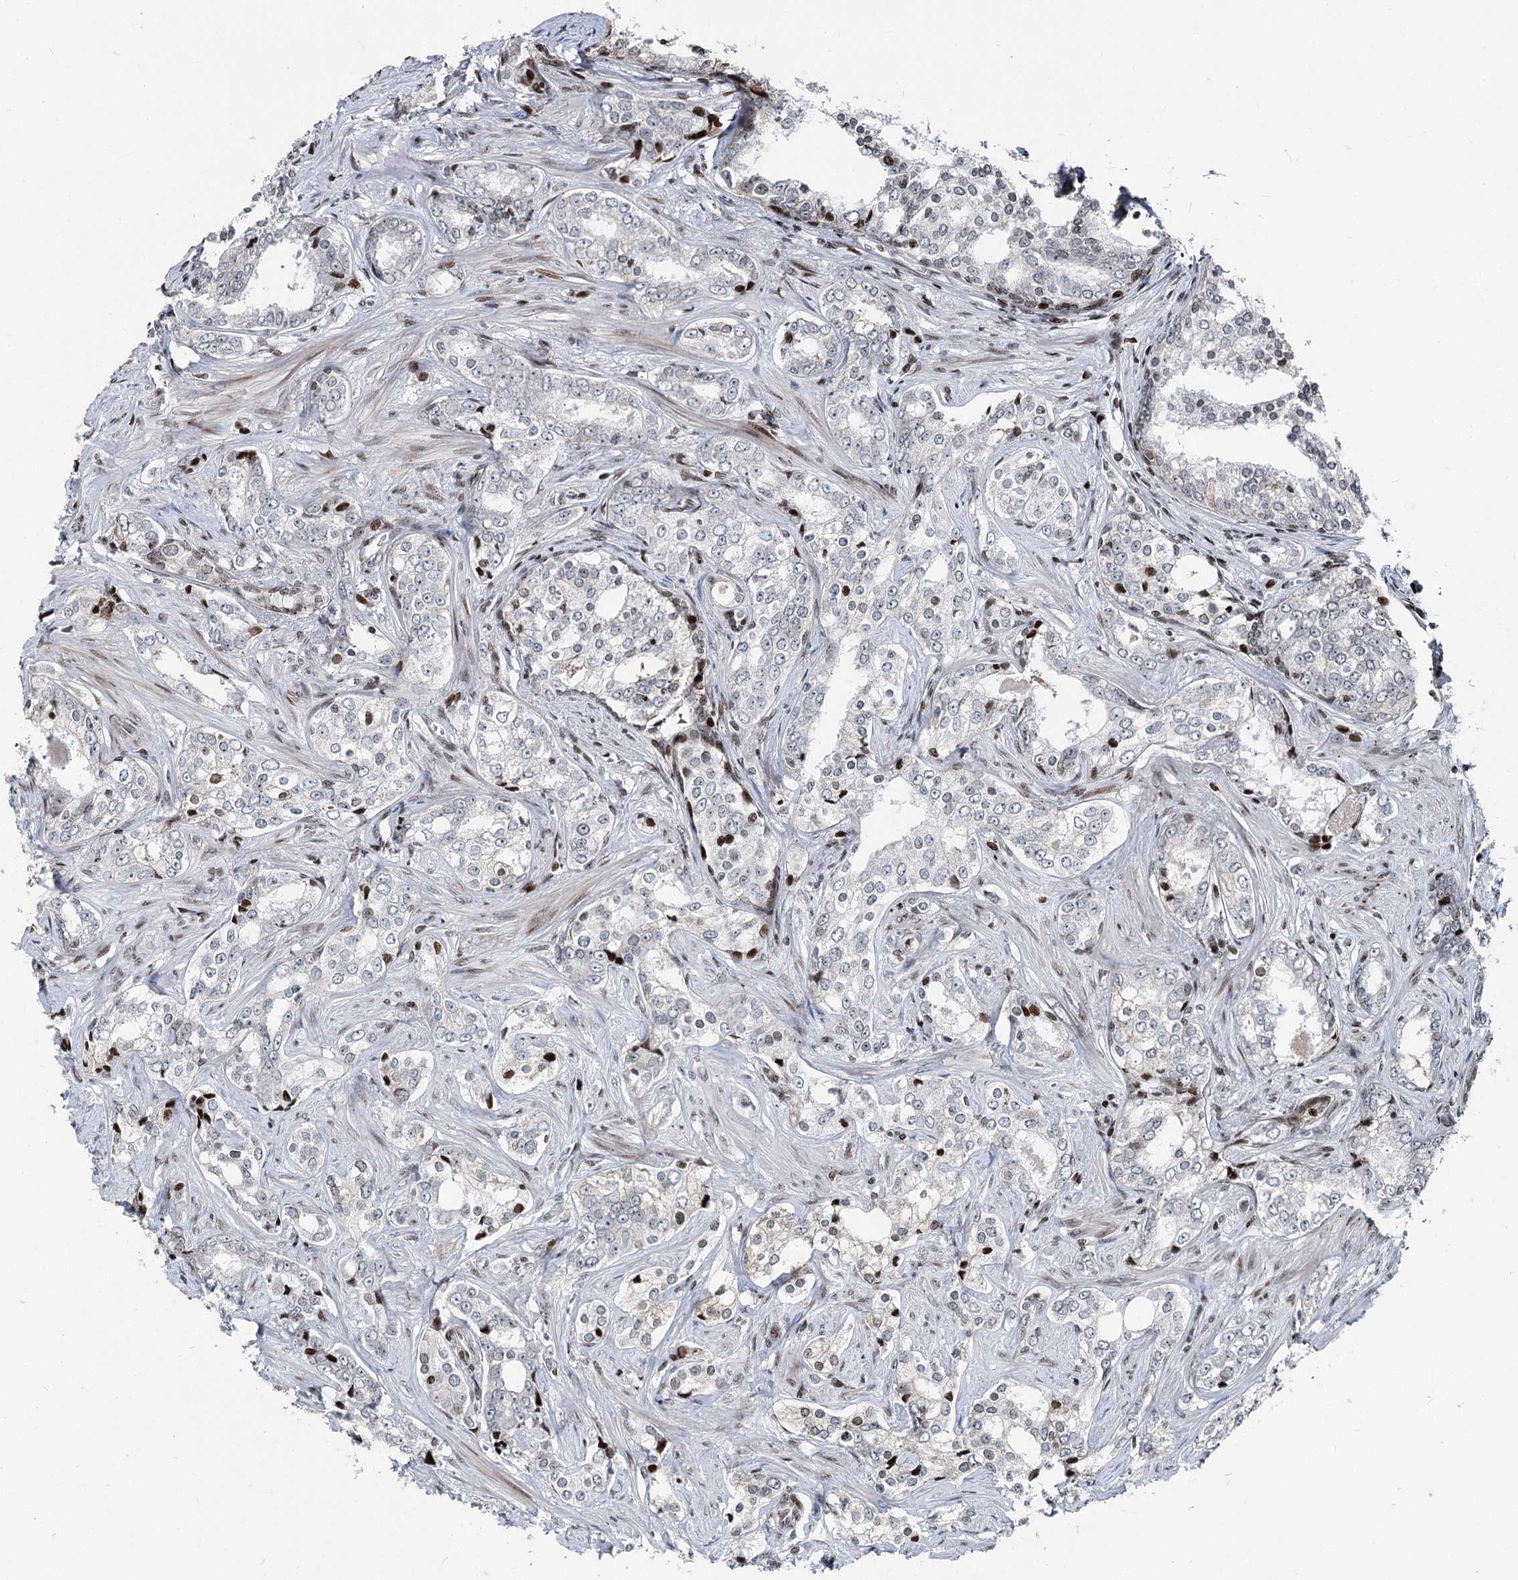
{"staining": {"intensity": "weak", "quantity": "<25%", "location": "nuclear"}, "tissue": "prostate cancer", "cell_type": "Tumor cells", "image_type": "cancer", "snomed": [{"axis": "morphology", "description": "Adenocarcinoma, High grade"}, {"axis": "topography", "description": "Prostate"}], "caption": "Immunohistochemical staining of human prostate cancer shows no significant expression in tumor cells.", "gene": "ITFG2", "patient": {"sex": "male", "age": 66}}